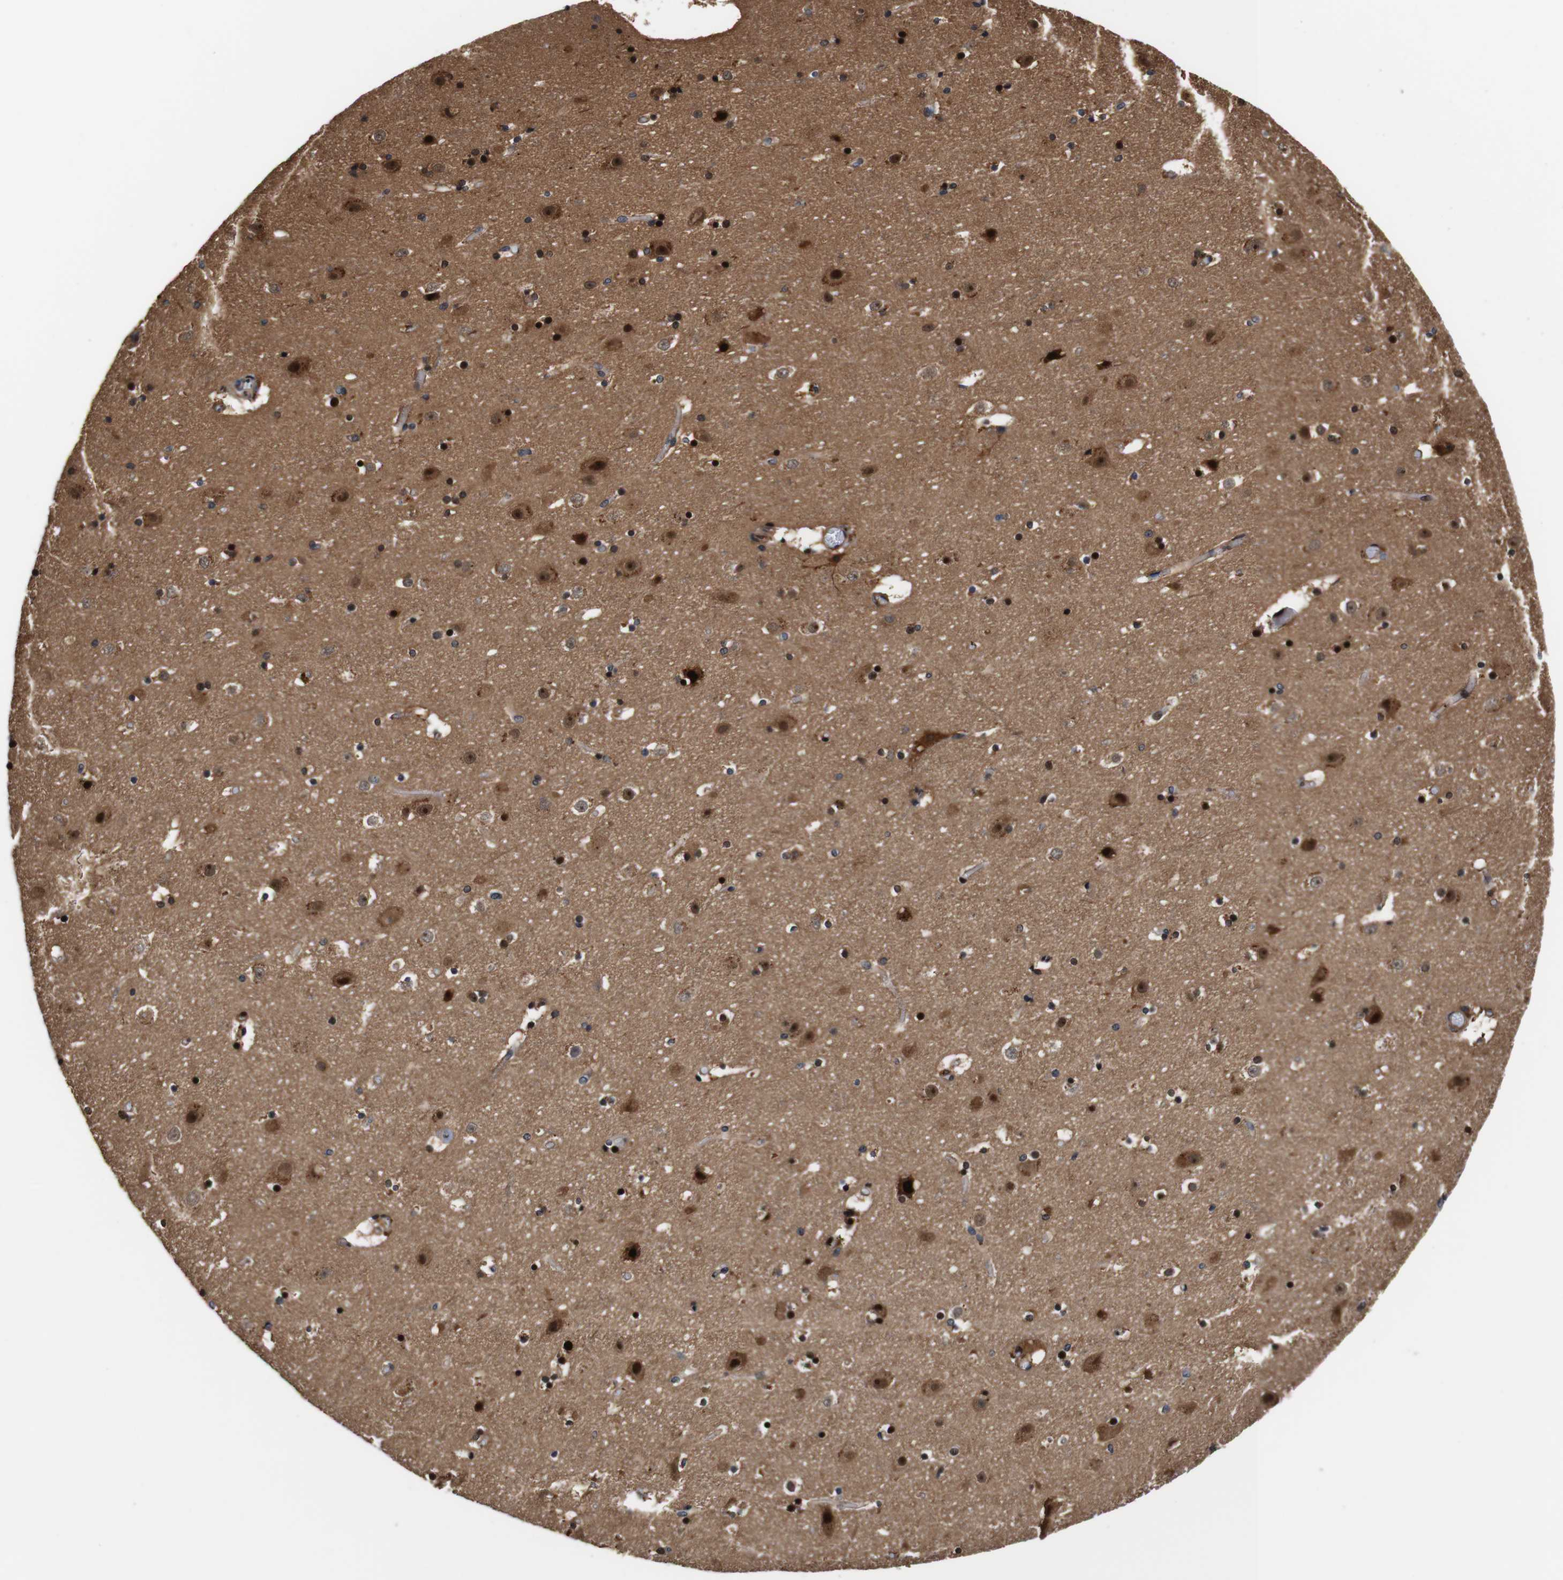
{"staining": {"intensity": "moderate", "quantity": ">75%", "location": "cytoplasmic/membranous"}, "tissue": "cerebral cortex", "cell_type": "Endothelial cells", "image_type": "normal", "snomed": [{"axis": "morphology", "description": "Normal tissue, NOS"}, {"axis": "topography", "description": "Cerebral cortex"}], "caption": "Immunohistochemistry (DAB) staining of unremarkable cerebral cortex exhibits moderate cytoplasmic/membranous protein positivity in approximately >75% of endothelial cells.", "gene": "LRP4", "patient": {"sex": "male", "age": 45}}